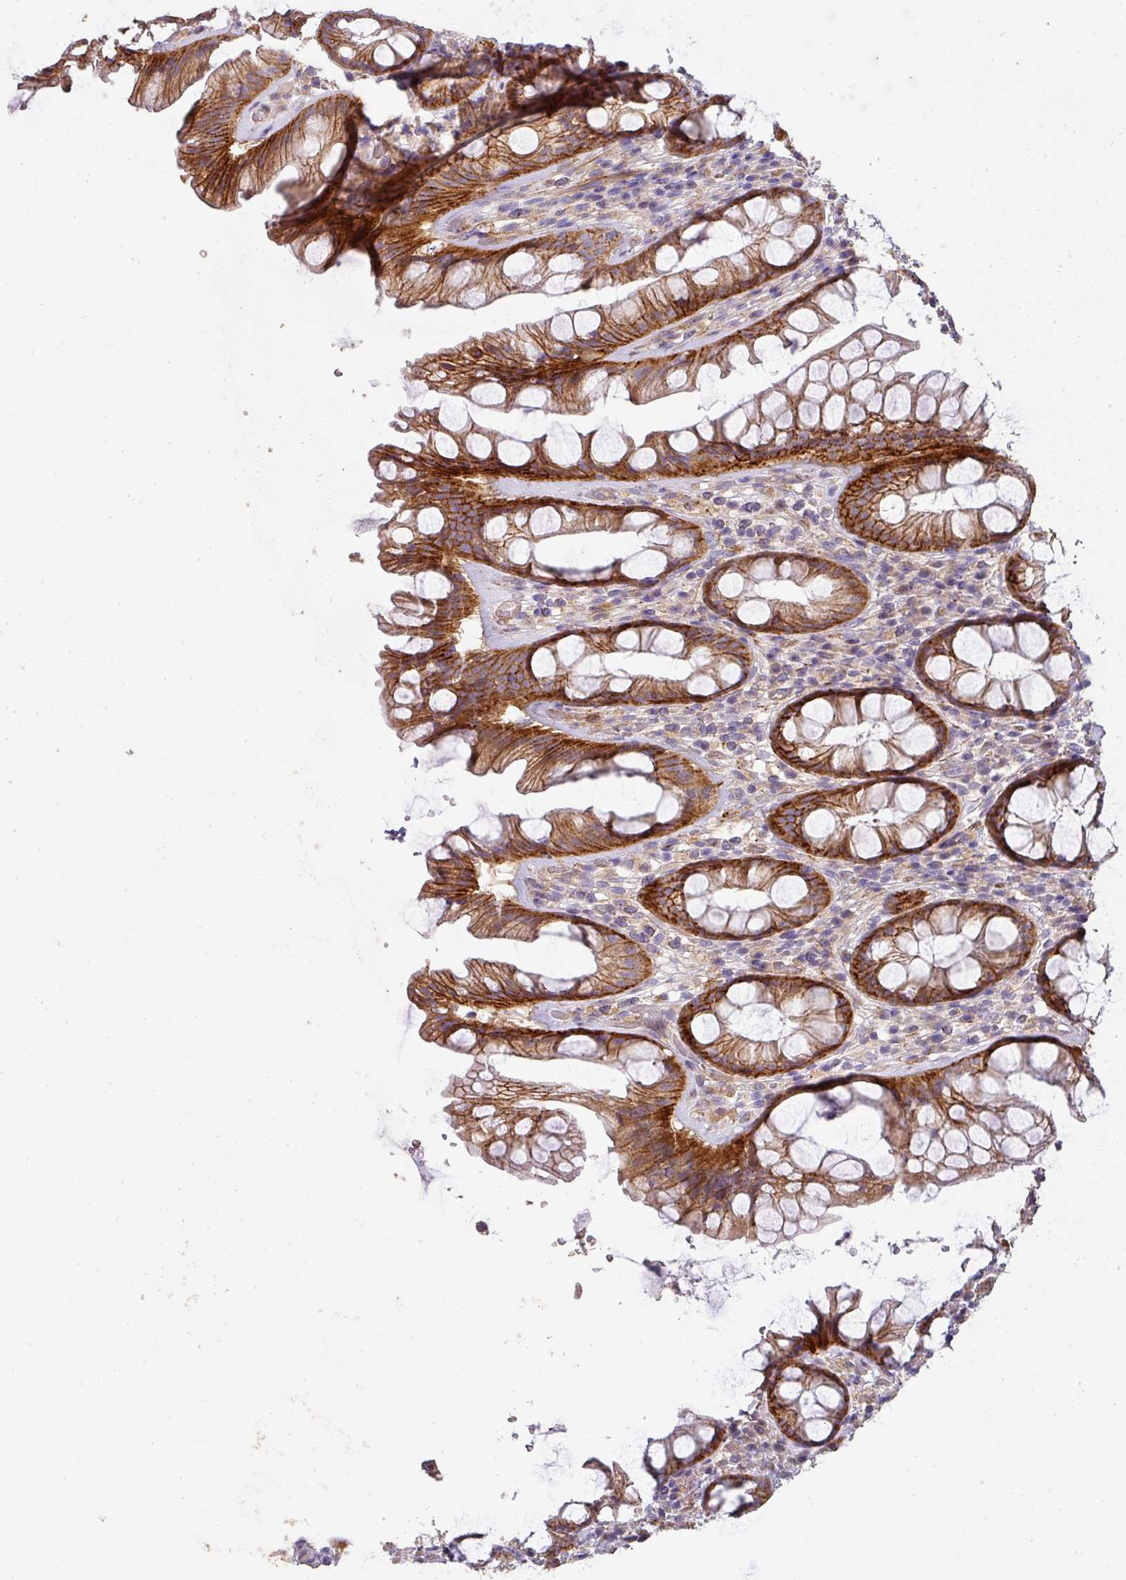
{"staining": {"intensity": "strong", "quantity": ">75%", "location": "cytoplasmic/membranous"}, "tissue": "rectum", "cell_type": "Glandular cells", "image_type": "normal", "snomed": [{"axis": "morphology", "description": "Normal tissue, NOS"}, {"axis": "topography", "description": "Rectum"}], "caption": "Glandular cells show high levels of strong cytoplasmic/membranous expression in approximately >75% of cells in unremarkable rectum.", "gene": "PCDH1", "patient": {"sex": "male", "age": 74}}